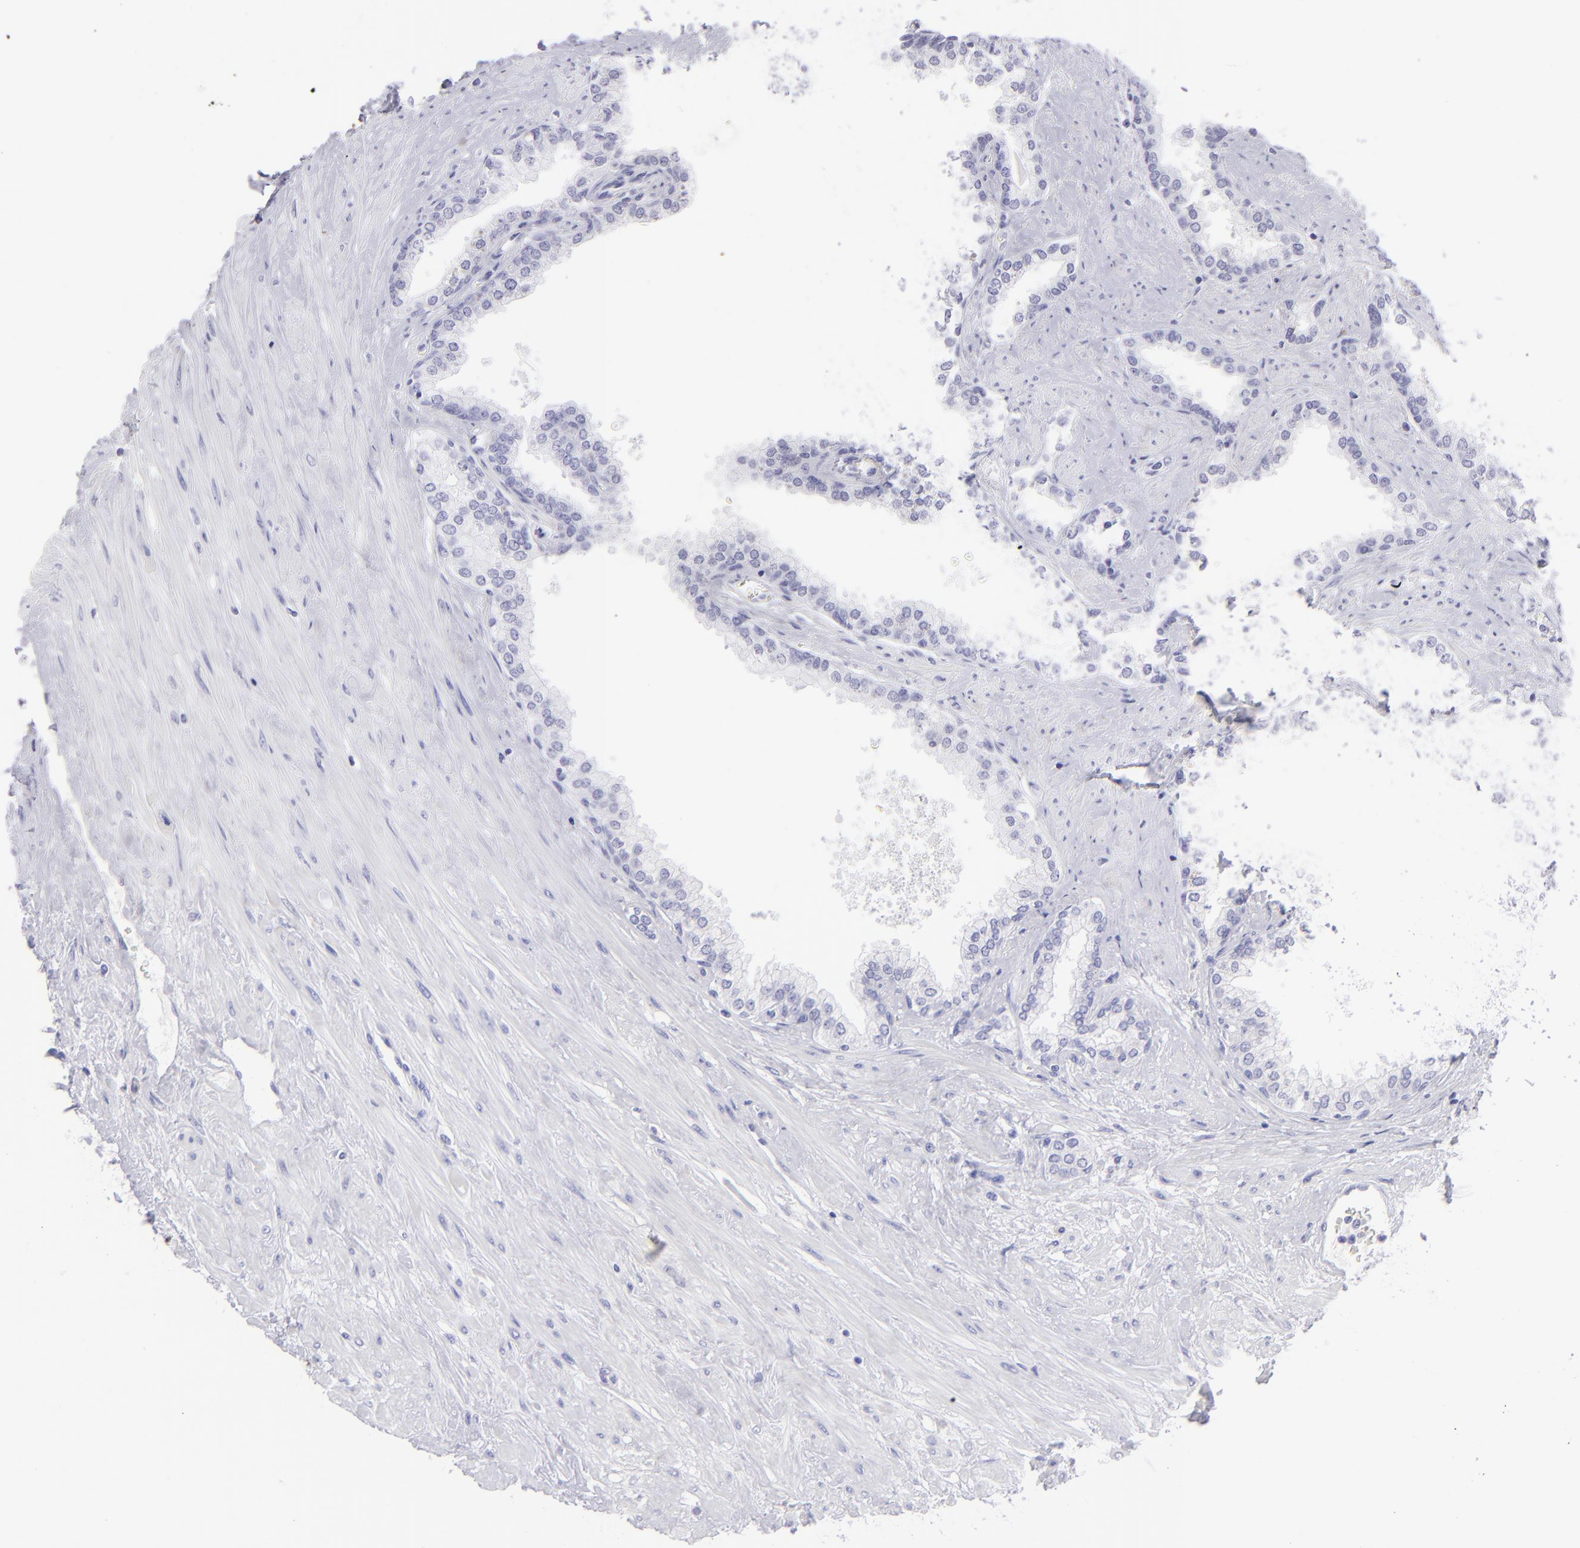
{"staining": {"intensity": "negative", "quantity": "none", "location": "none"}, "tissue": "prostate", "cell_type": "Glandular cells", "image_type": "normal", "snomed": [{"axis": "morphology", "description": "Normal tissue, NOS"}, {"axis": "topography", "description": "Prostate"}], "caption": "DAB immunohistochemical staining of normal prostate demonstrates no significant staining in glandular cells.", "gene": "SLC1A3", "patient": {"sex": "male", "age": 60}}